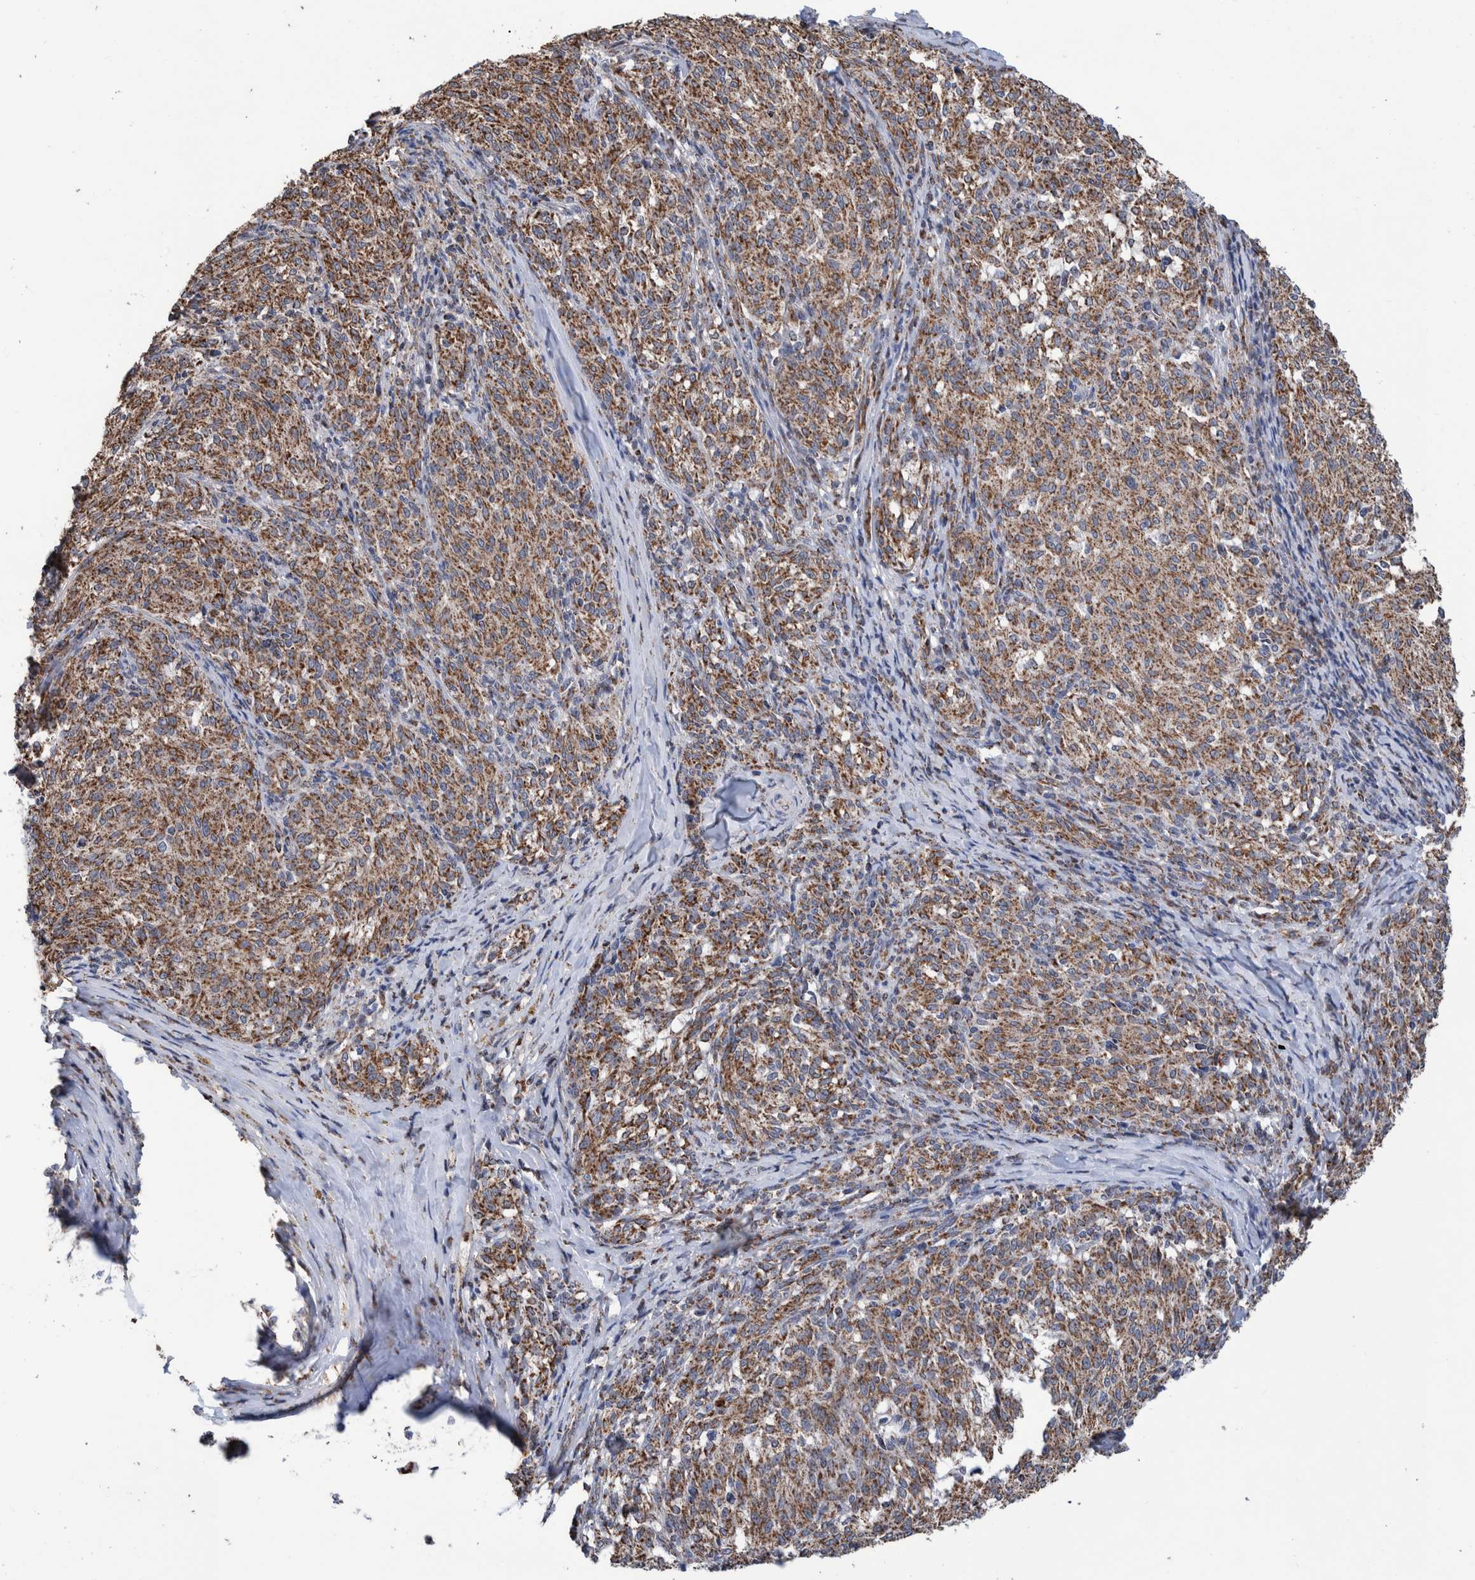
{"staining": {"intensity": "moderate", "quantity": ">75%", "location": "cytoplasmic/membranous"}, "tissue": "melanoma", "cell_type": "Tumor cells", "image_type": "cancer", "snomed": [{"axis": "morphology", "description": "Malignant melanoma, NOS"}, {"axis": "topography", "description": "Skin"}], "caption": "Immunohistochemical staining of malignant melanoma reveals medium levels of moderate cytoplasmic/membranous expression in approximately >75% of tumor cells.", "gene": "DECR1", "patient": {"sex": "female", "age": 72}}